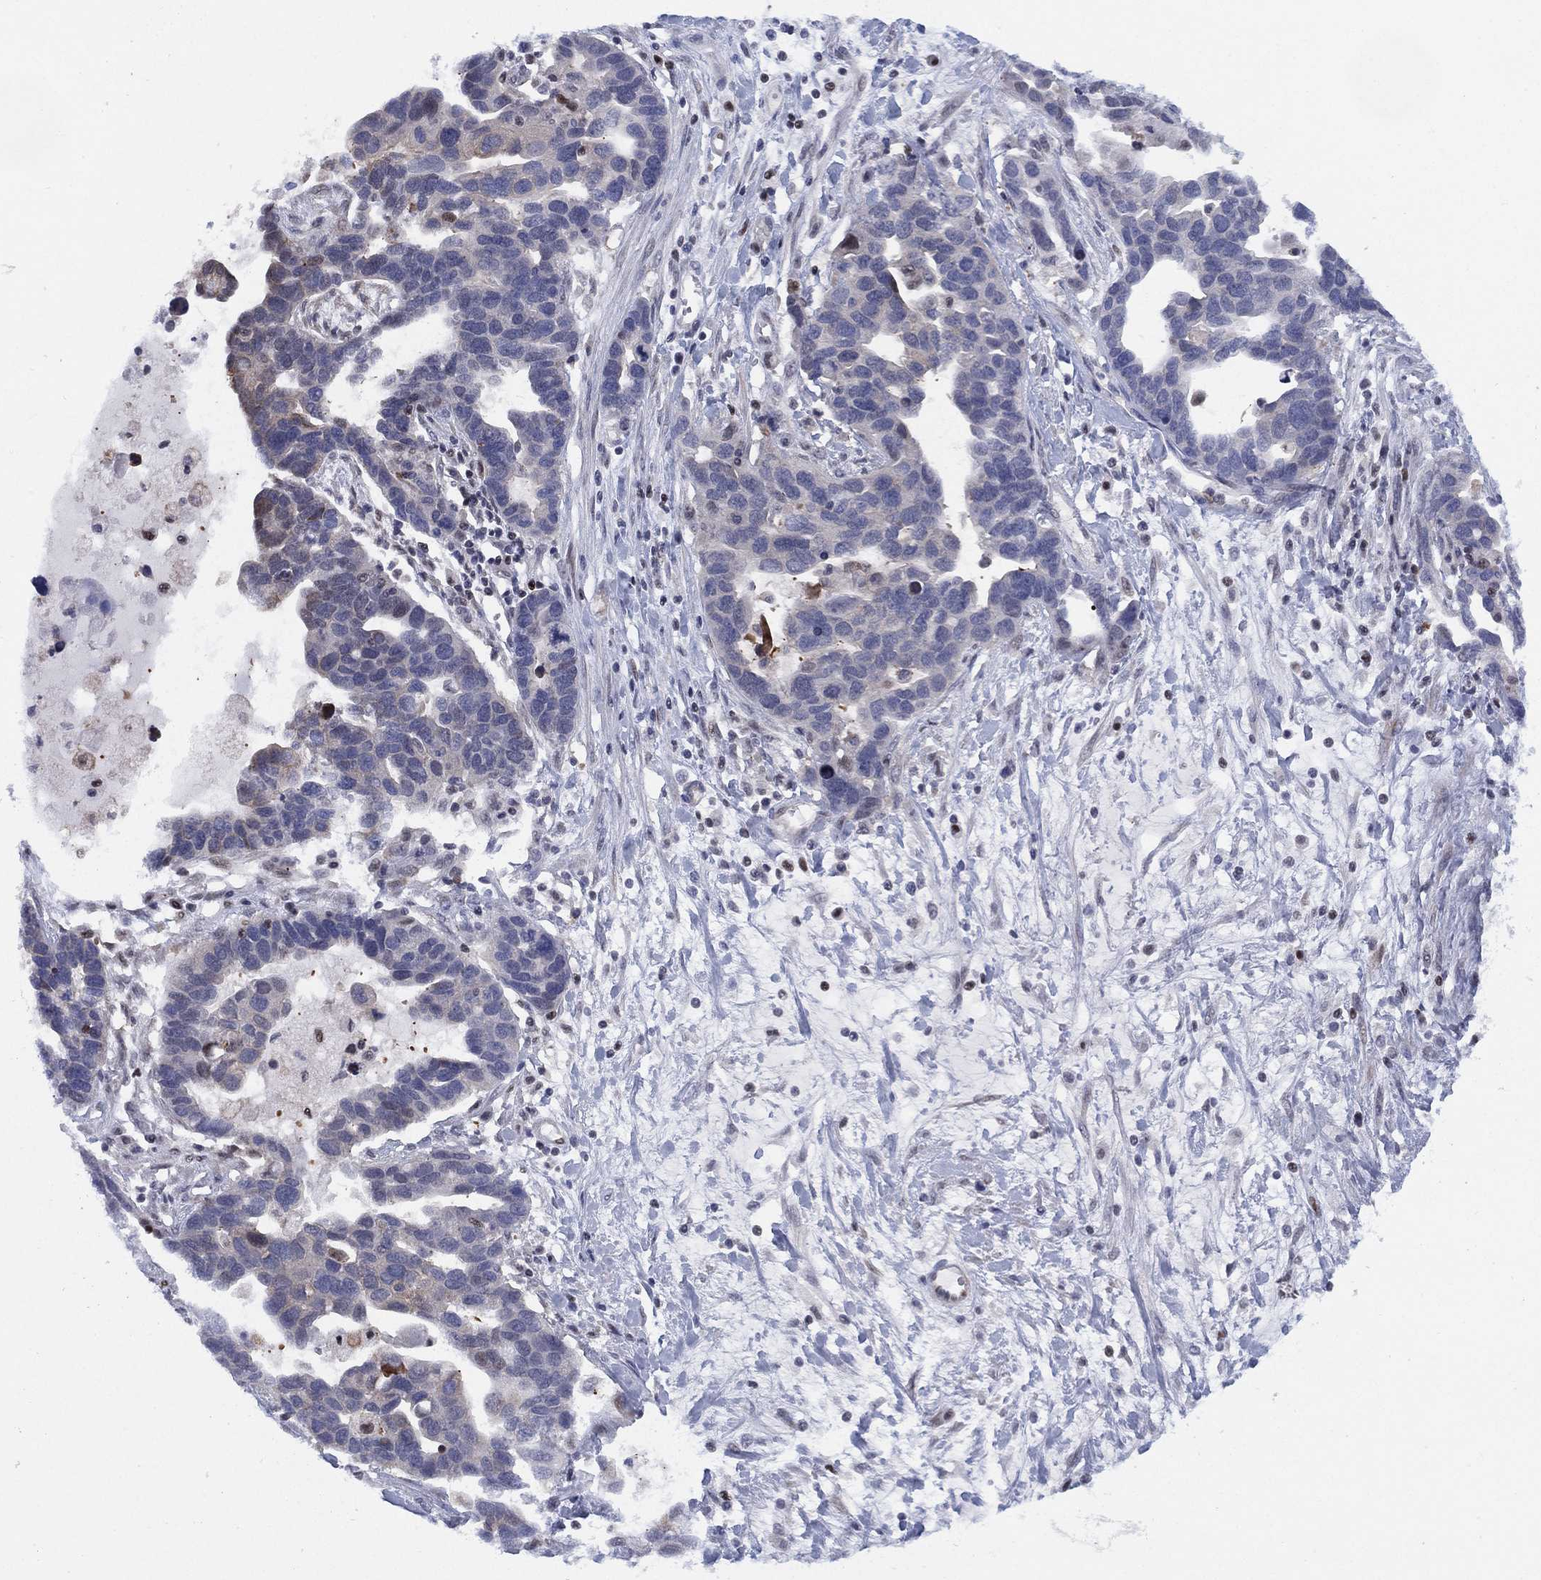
{"staining": {"intensity": "negative", "quantity": "none", "location": "none"}, "tissue": "ovarian cancer", "cell_type": "Tumor cells", "image_type": "cancer", "snomed": [{"axis": "morphology", "description": "Cystadenocarcinoma, serous, NOS"}, {"axis": "topography", "description": "Ovary"}], "caption": "The photomicrograph reveals no staining of tumor cells in serous cystadenocarcinoma (ovarian).", "gene": "SLC4A4", "patient": {"sex": "female", "age": 54}}